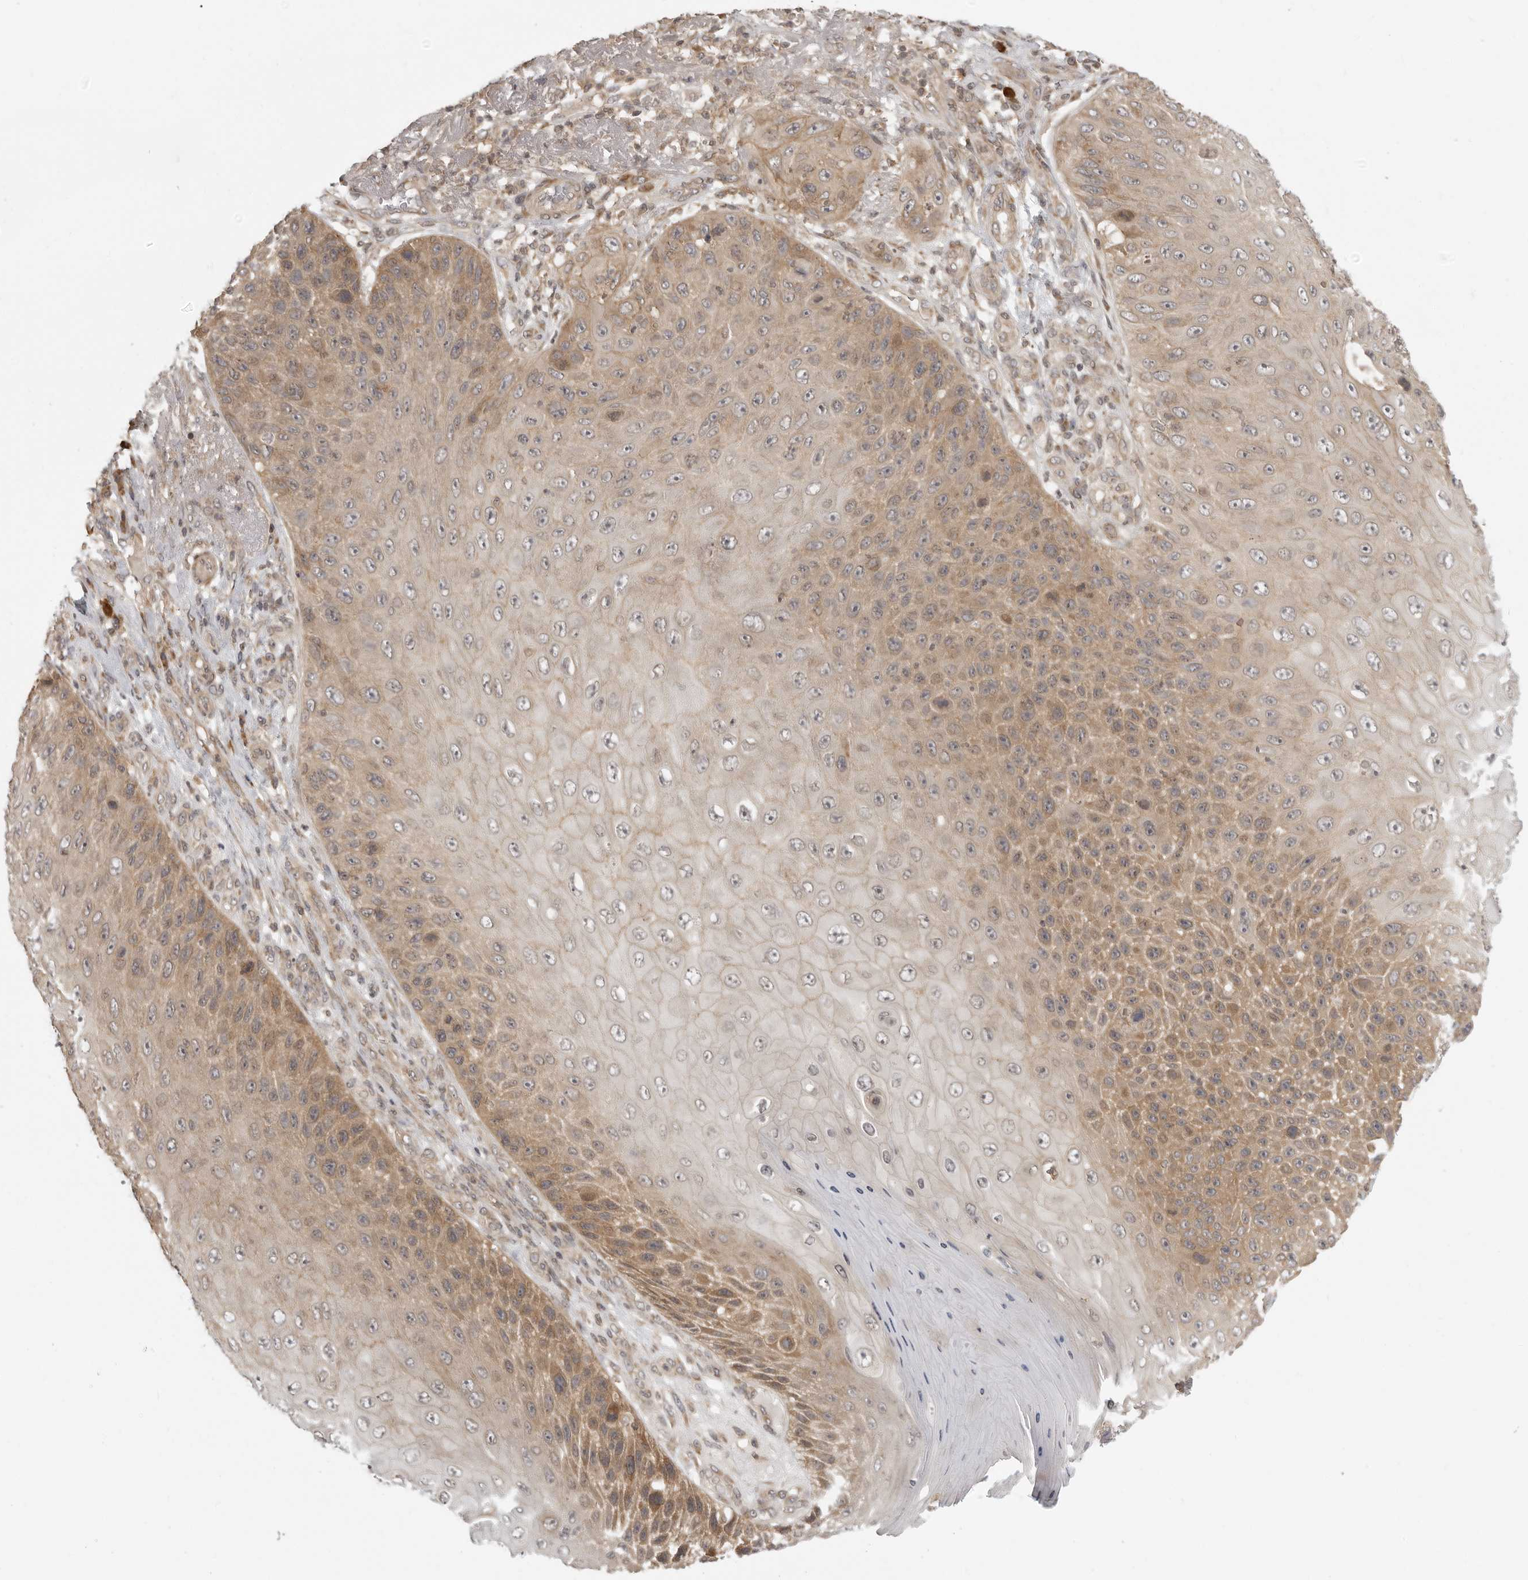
{"staining": {"intensity": "moderate", "quantity": ">75%", "location": "cytoplasmic/membranous"}, "tissue": "skin cancer", "cell_type": "Tumor cells", "image_type": "cancer", "snomed": [{"axis": "morphology", "description": "Squamous cell carcinoma, NOS"}, {"axis": "topography", "description": "Skin"}], "caption": "Immunohistochemical staining of human skin cancer exhibits moderate cytoplasmic/membranous protein expression in approximately >75% of tumor cells.", "gene": "PRRC2A", "patient": {"sex": "female", "age": 88}}